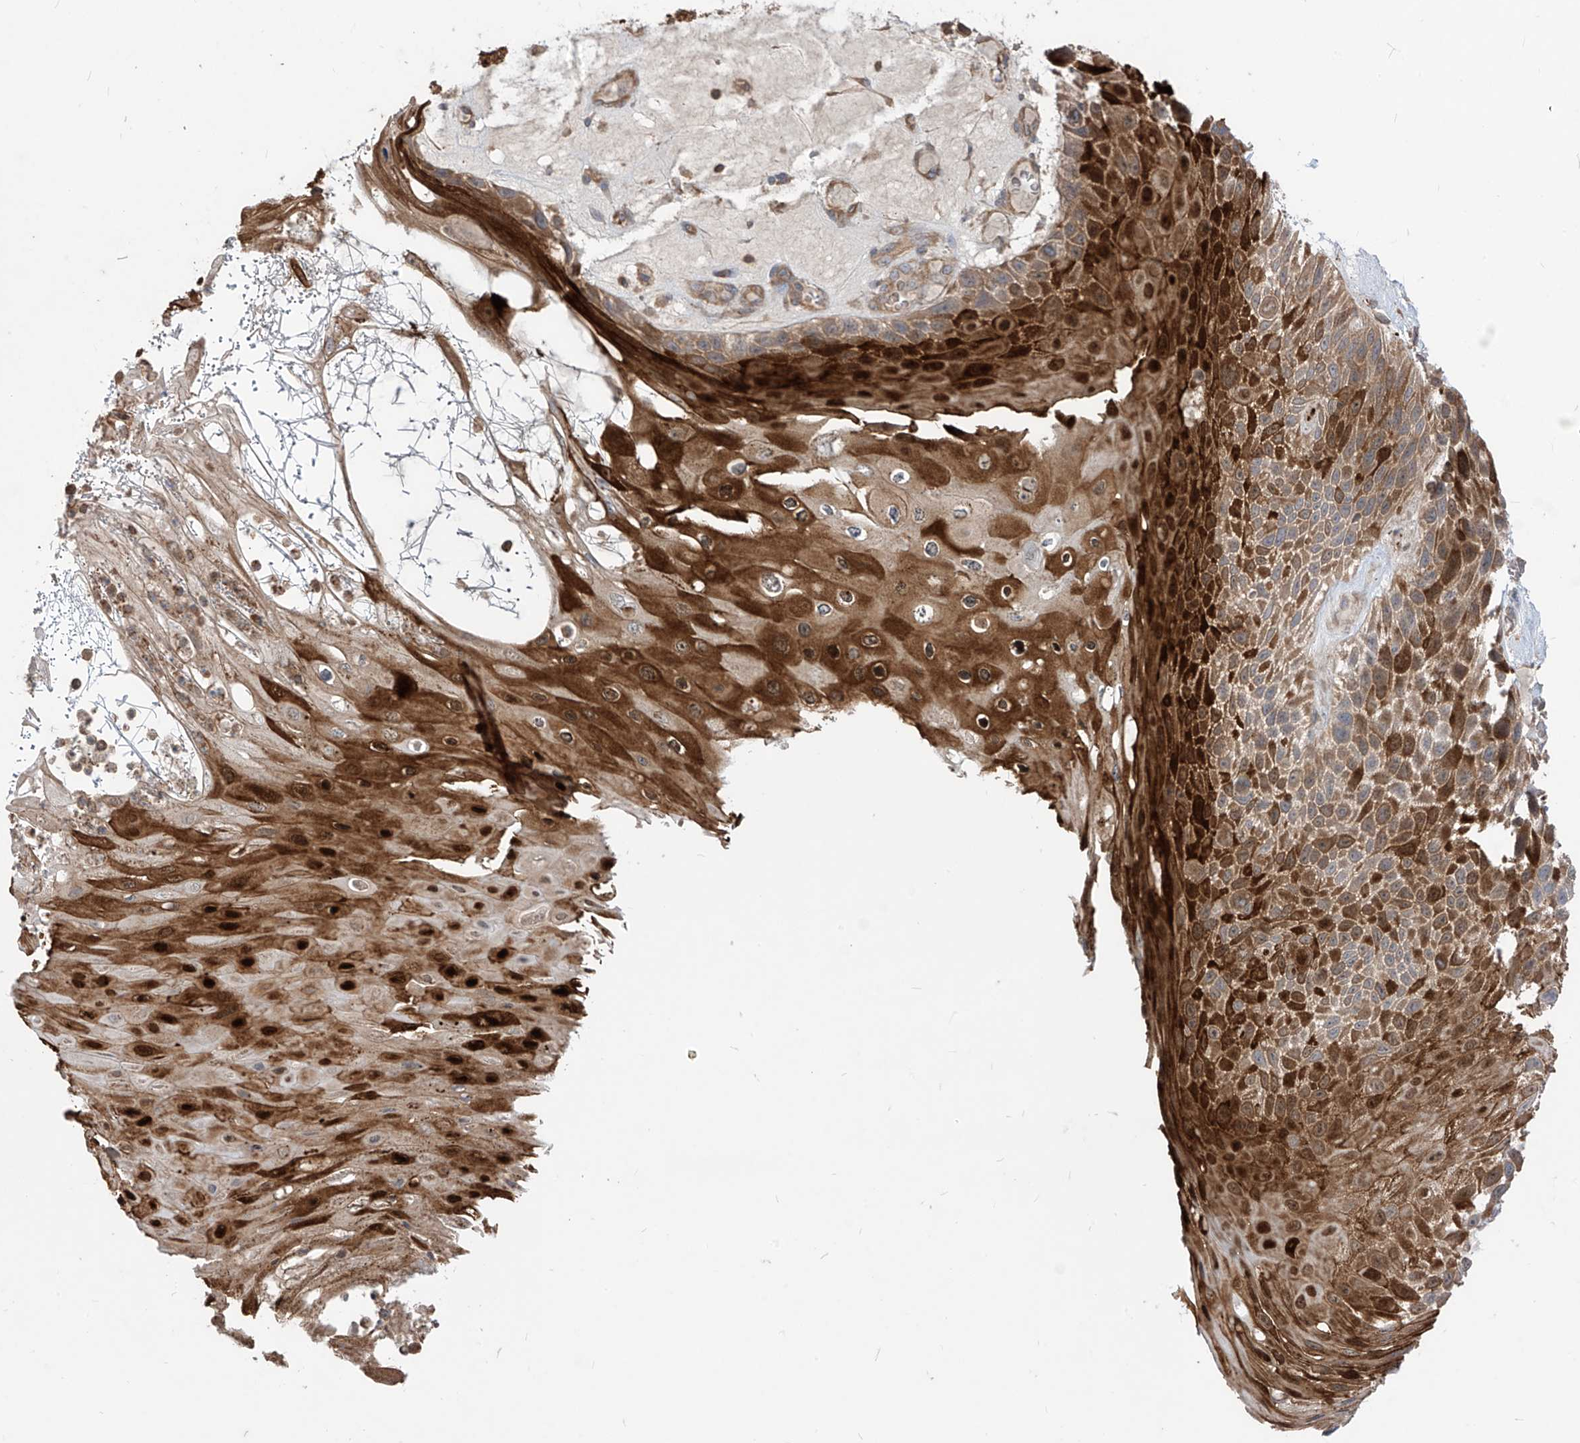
{"staining": {"intensity": "strong", "quantity": ">75%", "location": "cytoplasmic/membranous,nuclear"}, "tissue": "skin cancer", "cell_type": "Tumor cells", "image_type": "cancer", "snomed": [{"axis": "morphology", "description": "Squamous cell carcinoma, NOS"}, {"axis": "topography", "description": "Skin"}], "caption": "An image of skin squamous cell carcinoma stained for a protein demonstrates strong cytoplasmic/membranous and nuclear brown staining in tumor cells.", "gene": "TRMU", "patient": {"sex": "female", "age": 88}}